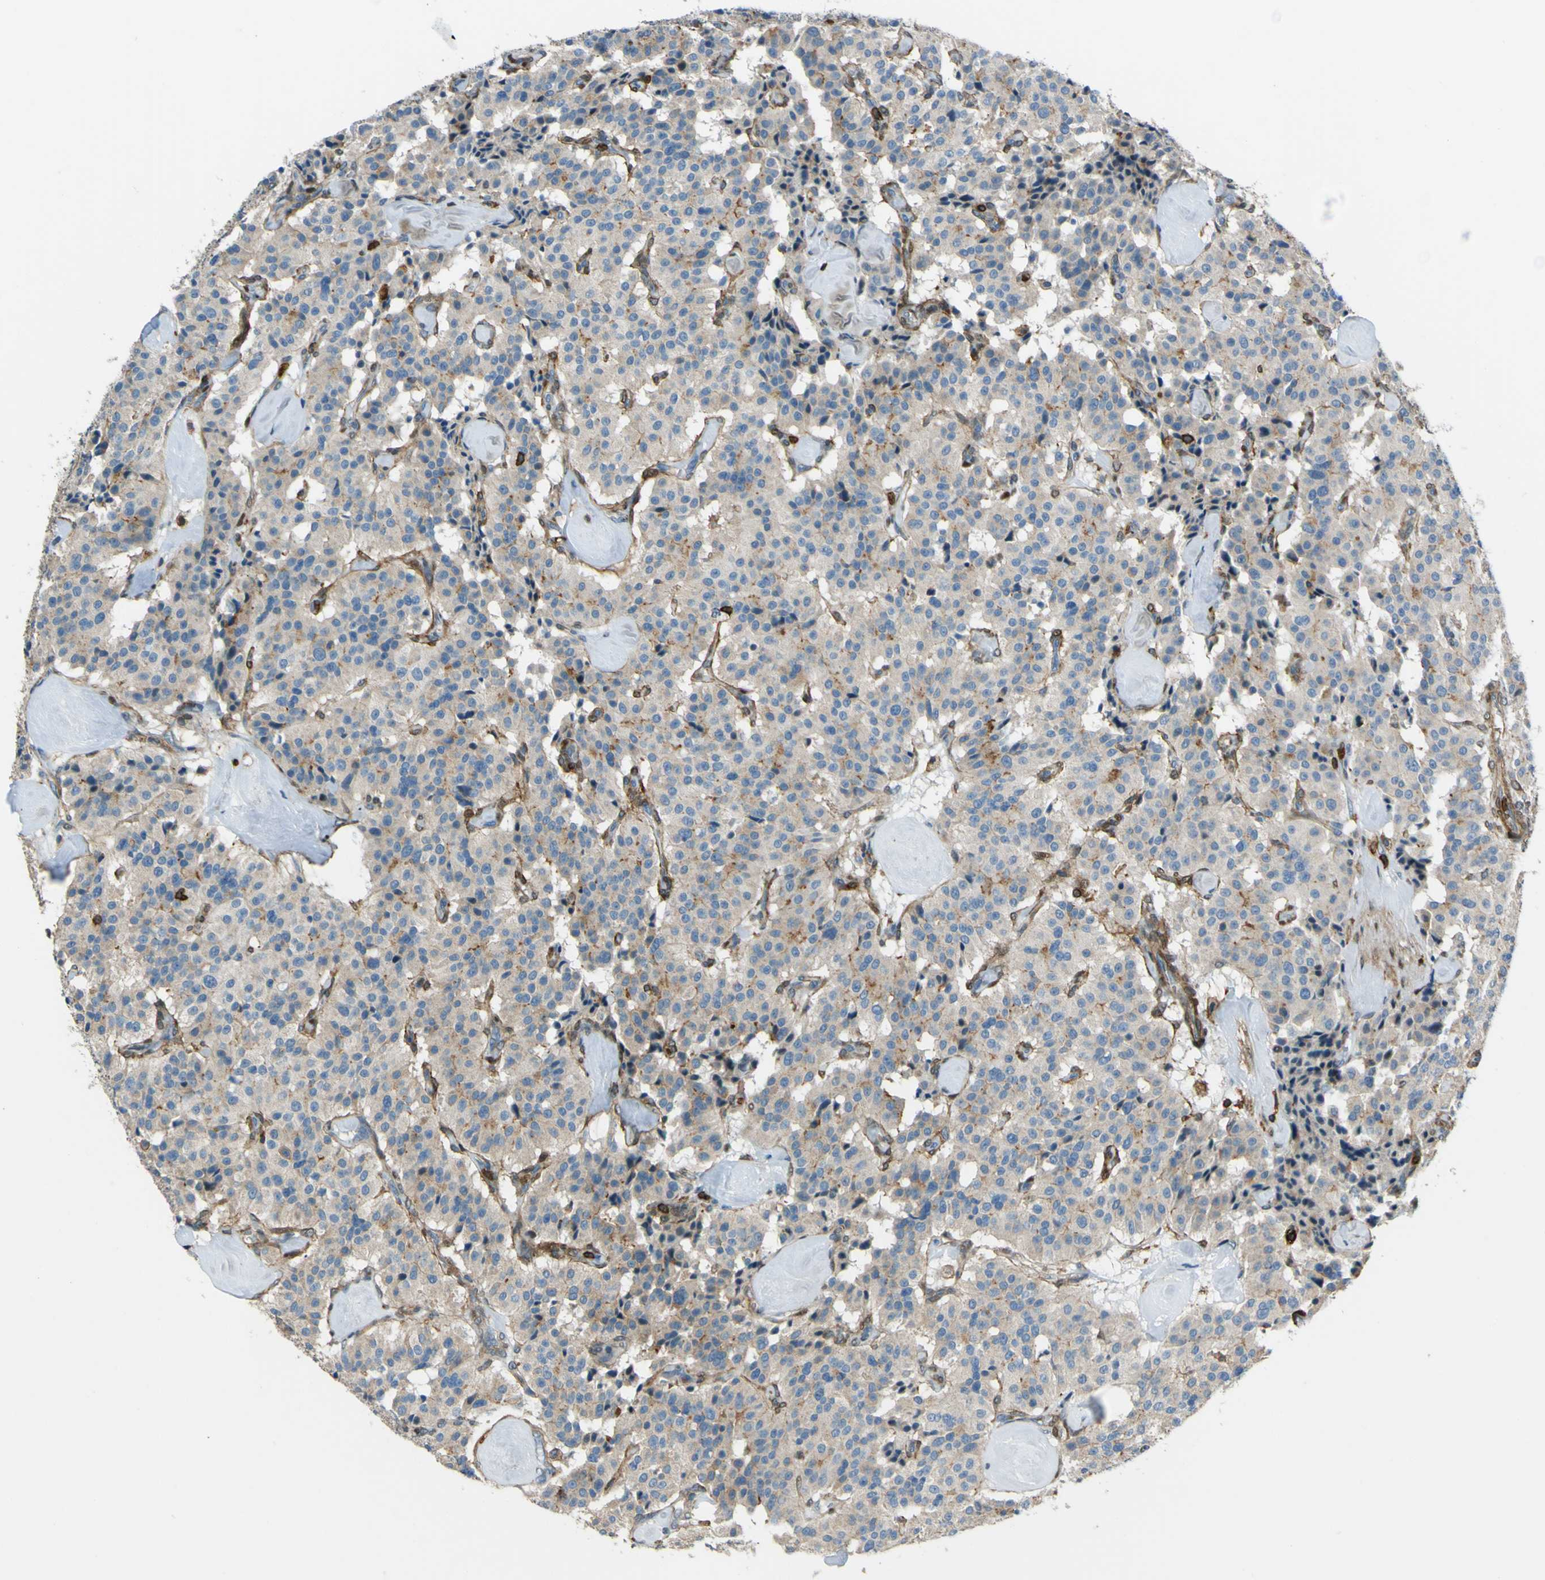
{"staining": {"intensity": "weak", "quantity": ">75%", "location": "cytoplasmic/membranous"}, "tissue": "carcinoid", "cell_type": "Tumor cells", "image_type": "cancer", "snomed": [{"axis": "morphology", "description": "Carcinoid, malignant, NOS"}, {"axis": "topography", "description": "Lung"}], "caption": "Brown immunohistochemical staining in carcinoid (malignant) displays weak cytoplasmic/membranous positivity in about >75% of tumor cells. (DAB (3,3'-diaminobenzidine) IHC with brightfield microscopy, high magnification).", "gene": "PCDHB5", "patient": {"sex": "male", "age": 30}}